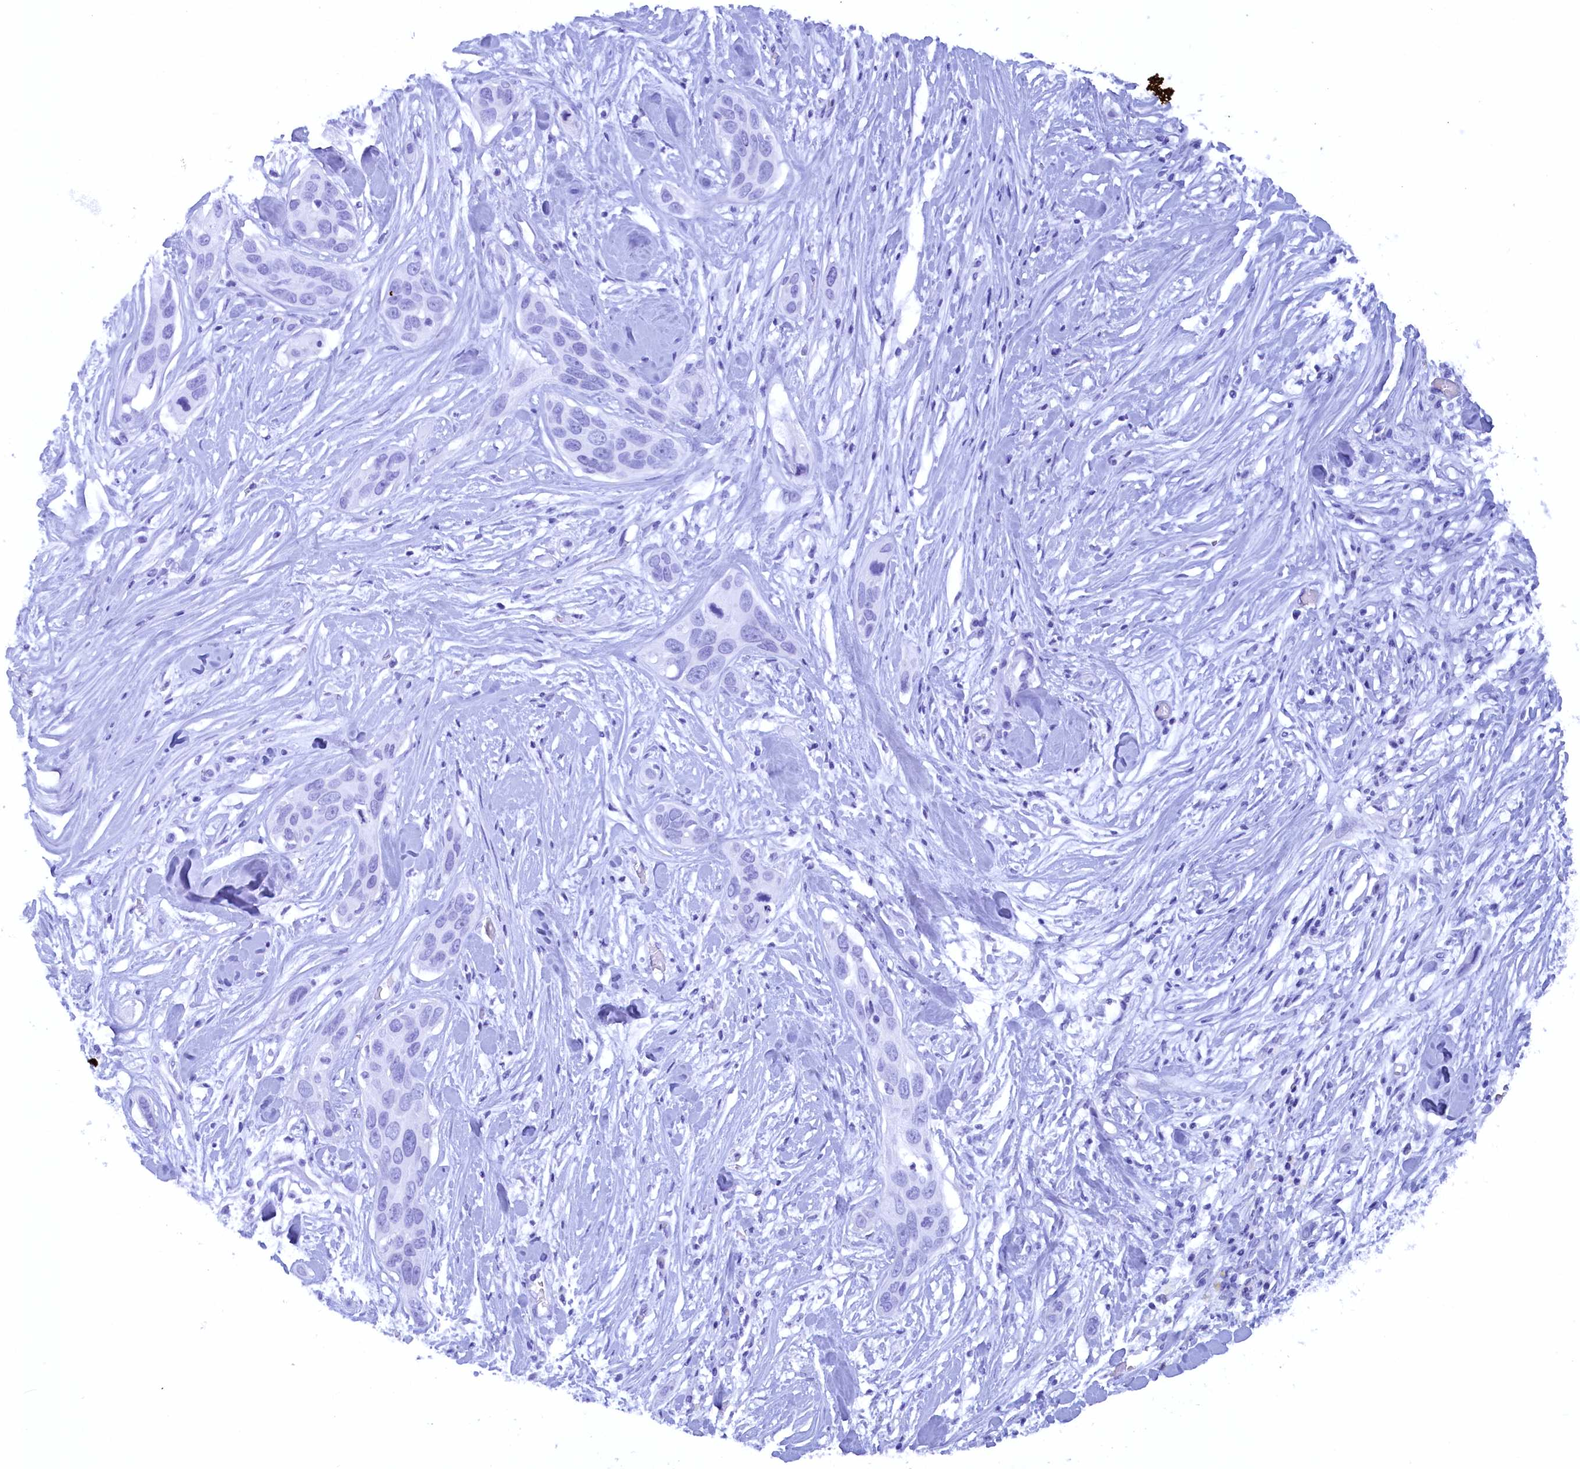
{"staining": {"intensity": "negative", "quantity": "none", "location": "none"}, "tissue": "pancreatic cancer", "cell_type": "Tumor cells", "image_type": "cancer", "snomed": [{"axis": "morphology", "description": "Adenocarcinoma, NOS"}, {"axis": "topography", "description": "Pancreas"}], "caption": "This is an immunohistochemistry image of human pancreatic adenocarcinoma. There is no staining in tumor cells.", "gene": "ZSWIM4", "patient": {"sex": "female", "age": 60}}